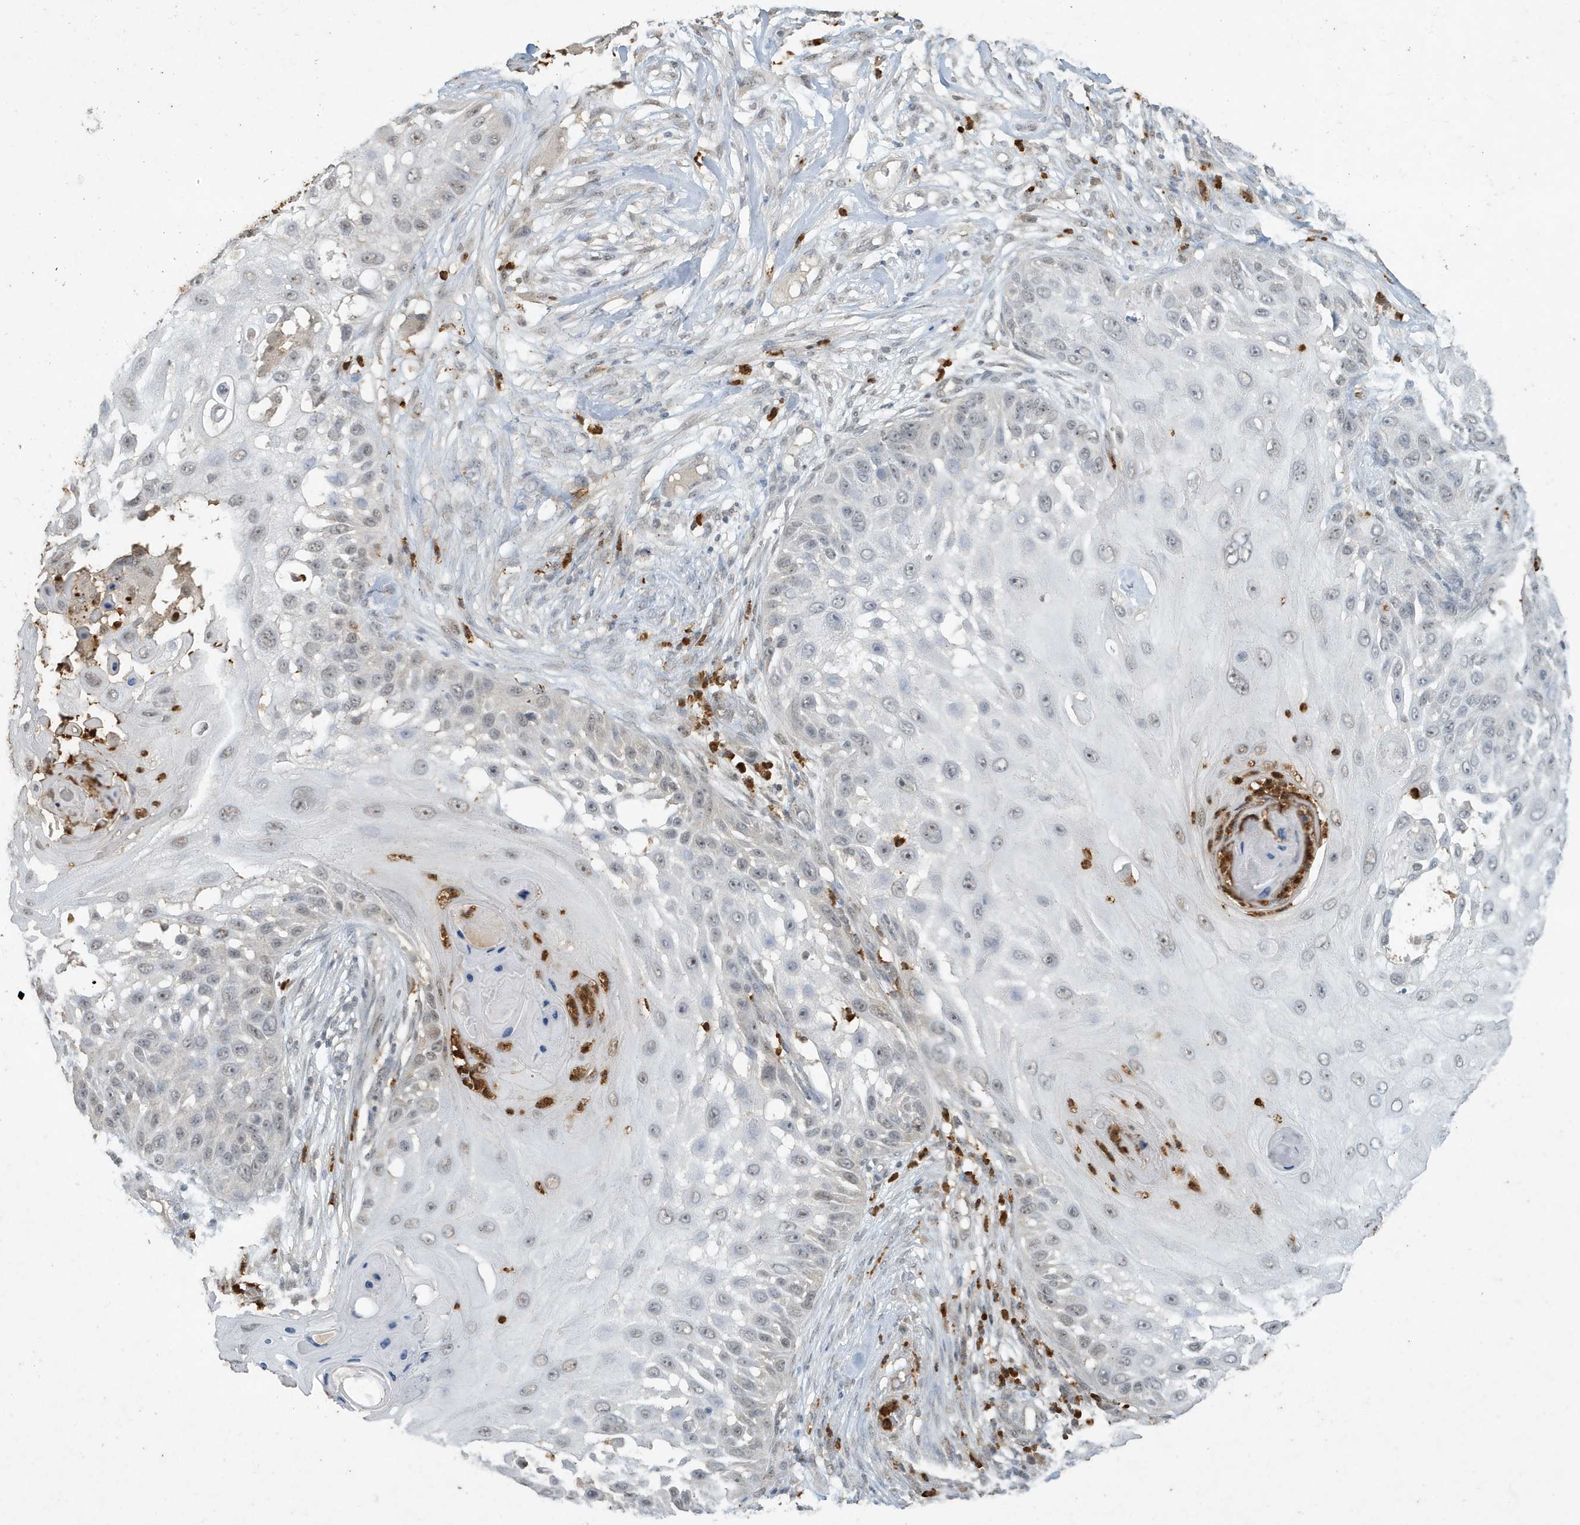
{"staining": {"intensity": "negative", "quantity": "none", "location": "none"}, "tissue": "skin cancer", "cell_type": "Tumor cells", "image_type": "cancer", "snomed": [{"axis": "morphology", "description": "Squamous cell carcinoma, NOS"}, {"axis": "topography", "description": "Skin"}], "caption": "There is no significant staining in tumor cells of squamous cell carcinoma (skin).", "gene": "DEFA1", "patient": {"sex": "female", "age": 44}}